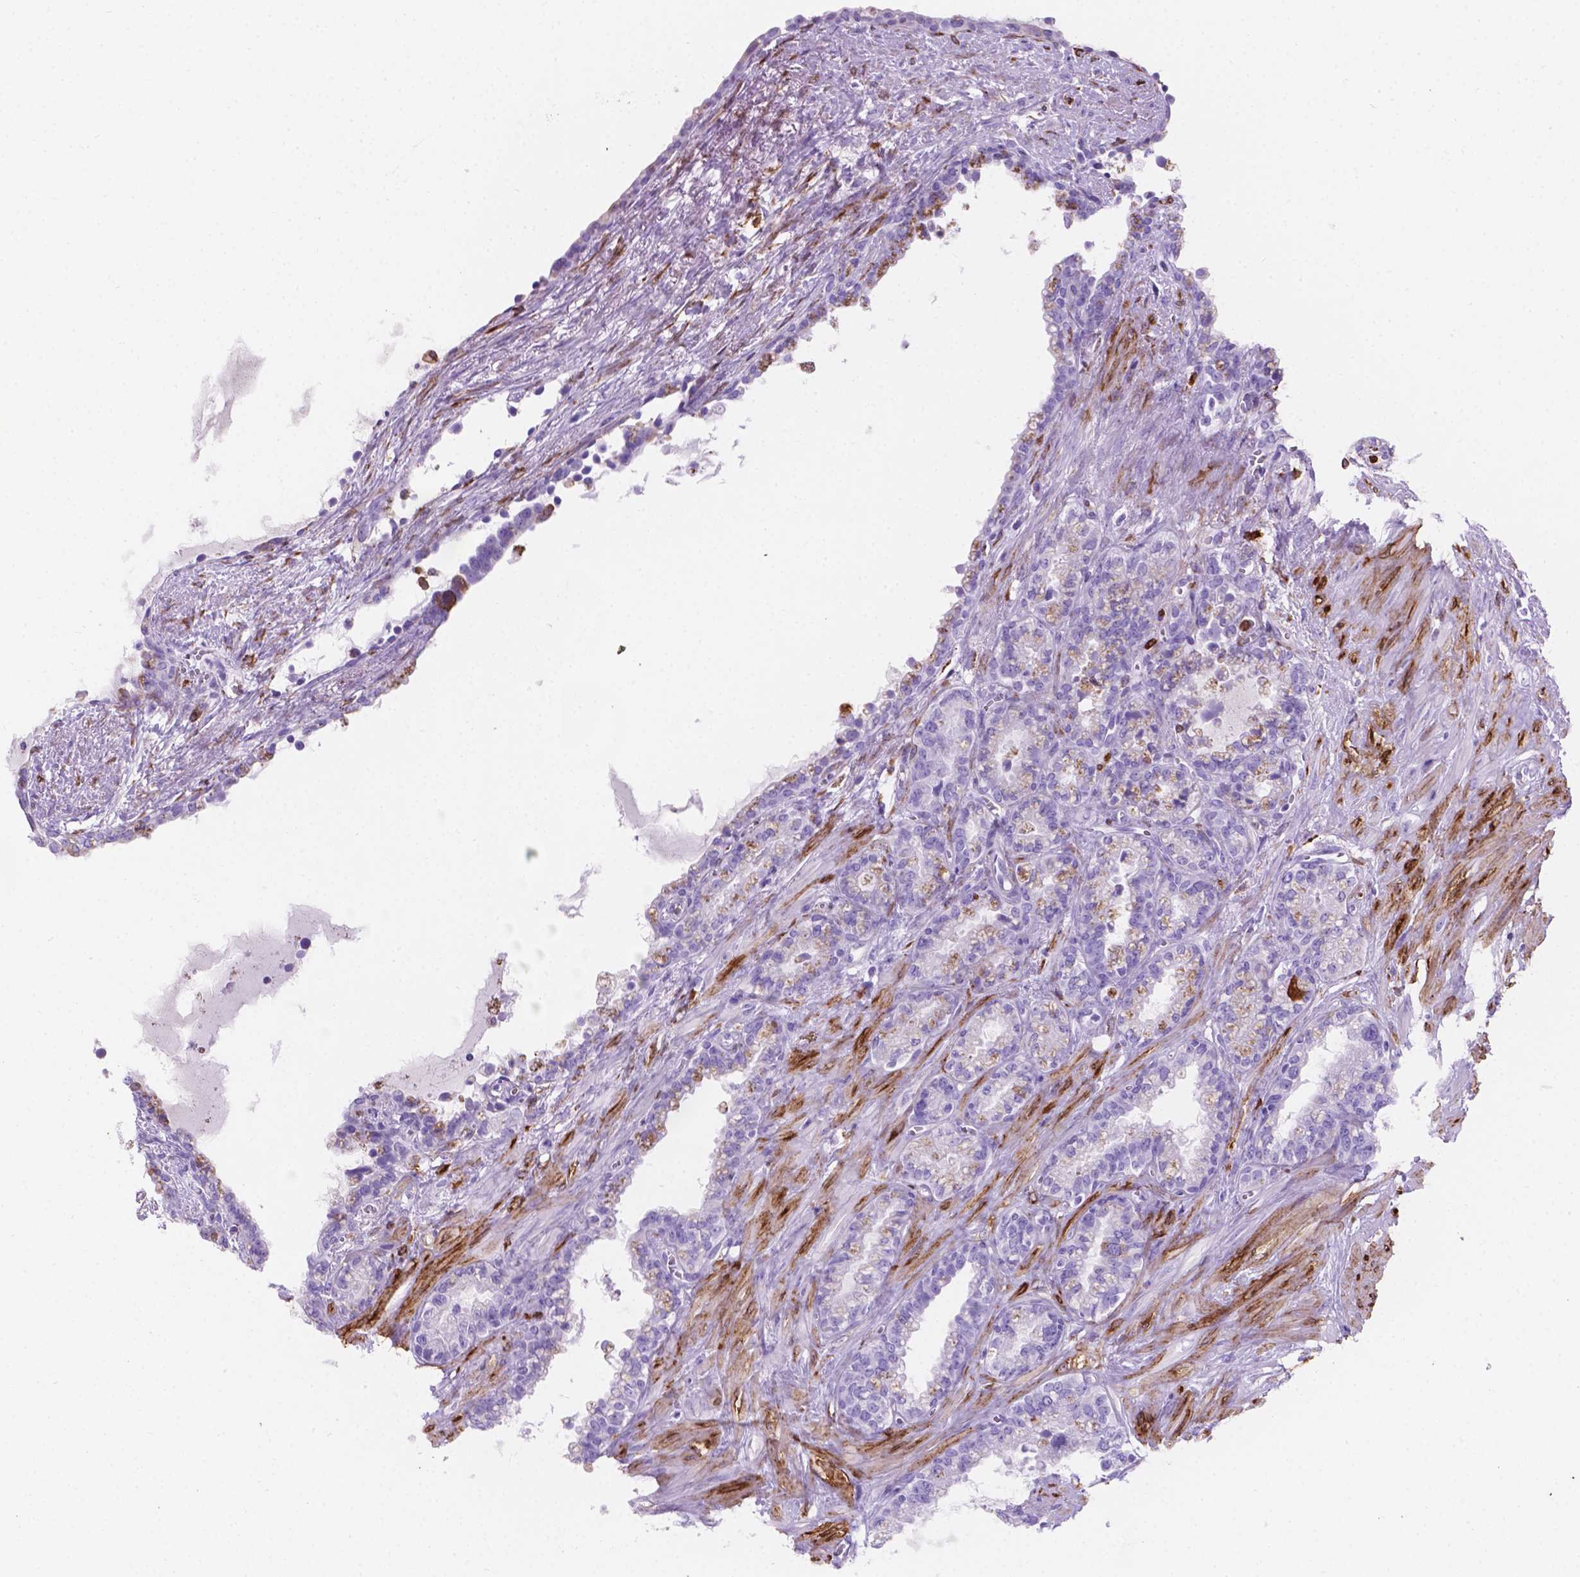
{"staining": {"intensity": "weak", "quantity": "<25%", "location": "cytoplasmic/membranous"}, "tissue": "seminal vesicle", "cell_type": "Glandular cells", "image_type": "normal", "snomed": [{"axis": "morphology", "description": "Normal tissue, NOS"}, {"axis": "morphology", "description": "Urothelial carcinoma, NOS"}, {"axis": "topography", "description": "Urinary bladder"}, {"axis": "topography", "description": "Seminal veicle"}], "caption": "A photomicrograph of seminal vesicle stained for a protein displays no brown staining in glandular cells. (DAB IHC visualized using brightfield microscopy, high magnification).", "gene": "MACF1", "patient": {"sex": "male", "age": 76}}